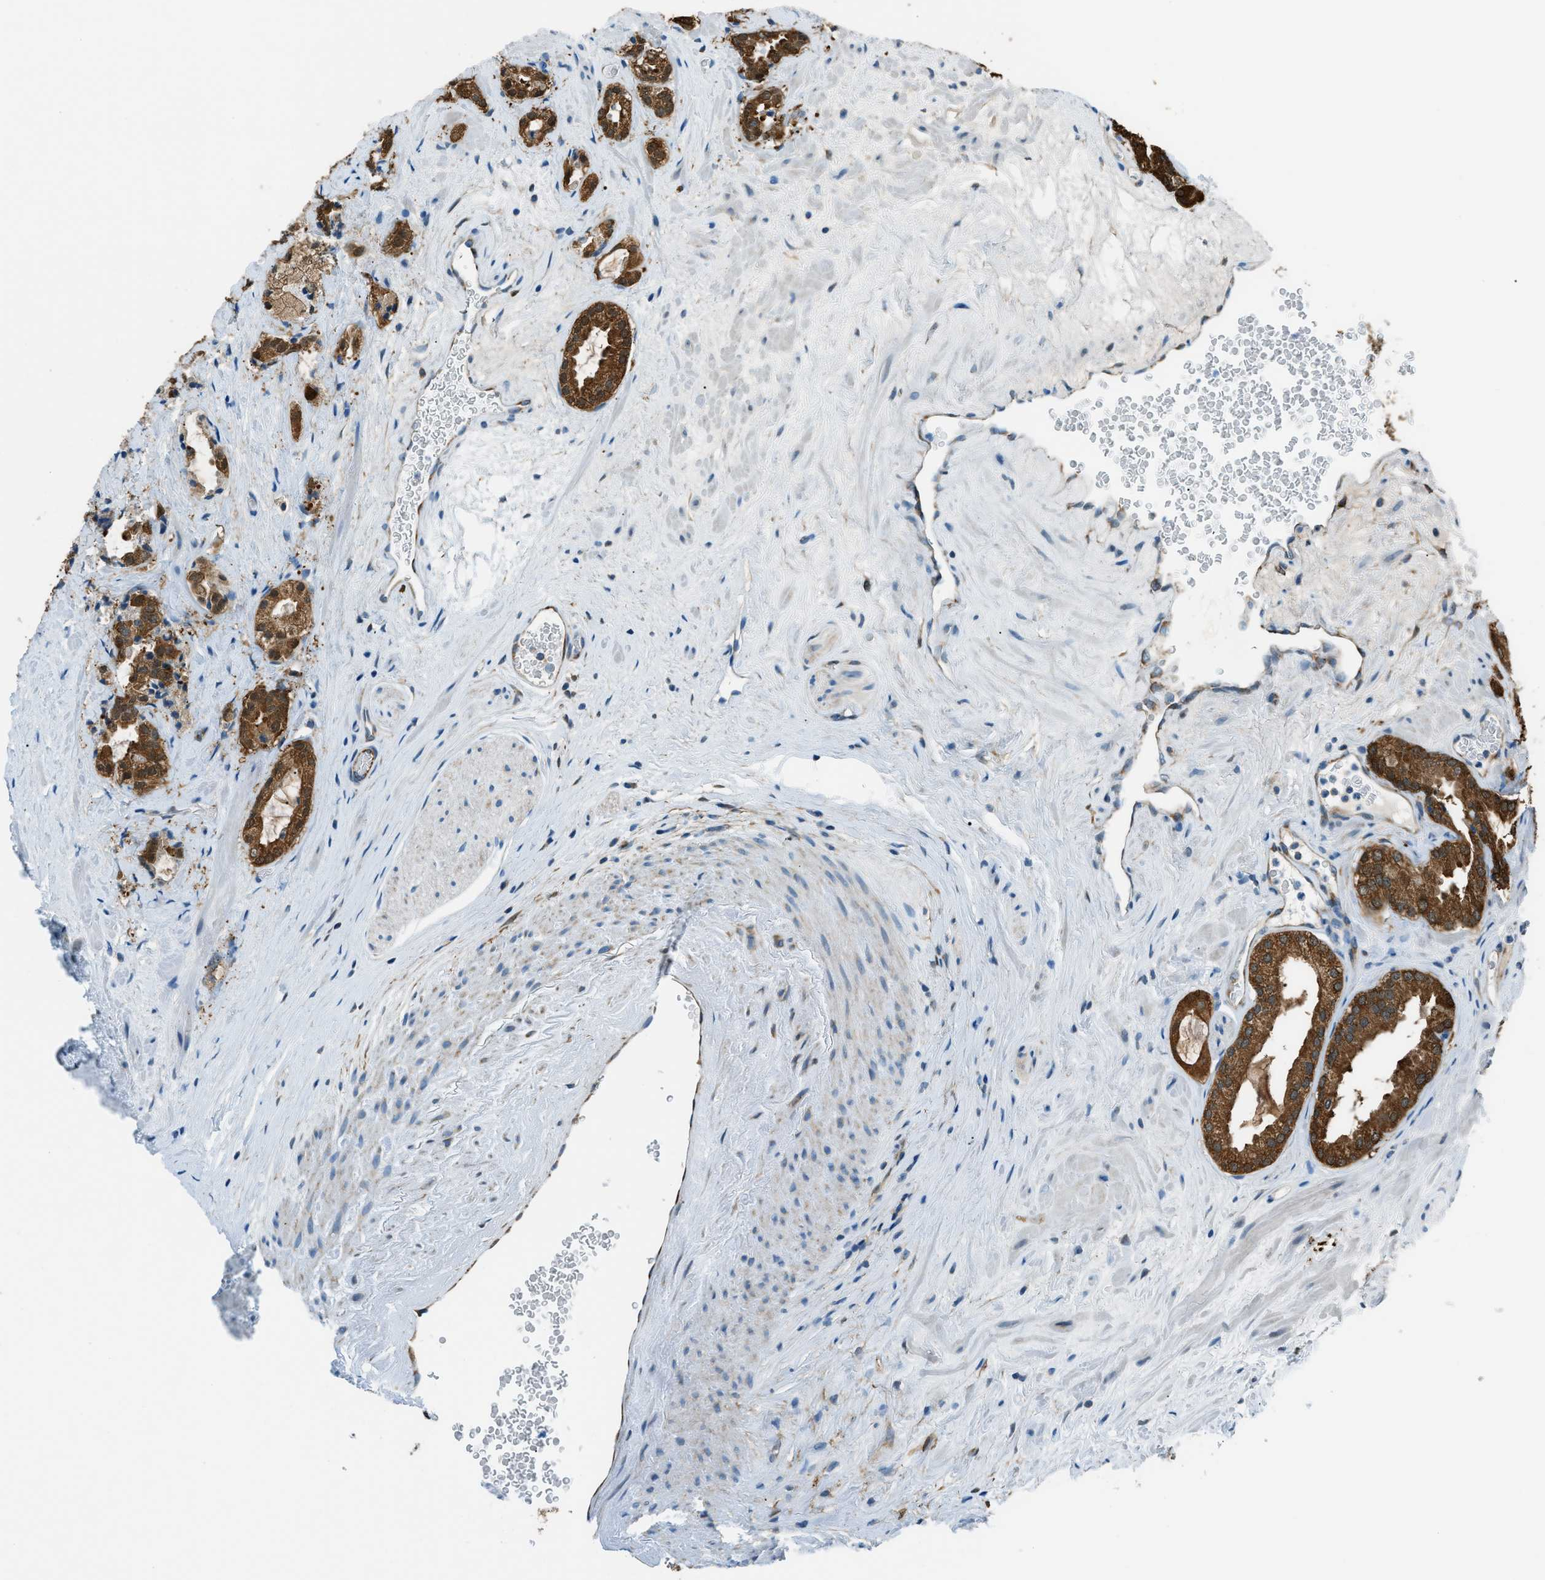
{"staining": {"intensity": "moderate", "quantity": ">75%", "location": "cytoplasmic/membranous"}, "tissue": "prostate cancer", "cell_type": "Tumor cells", "image_type": "cancer", "snomed": [{"axis": "morphology", "description": "Adenocarcinoma, High grade"}, {"axis": "topography", "description": "Prostate"}], "caption": "Moderate cytoplasmic/membranous staining for a protein is appreciated in about >75% of tumor cells of prostate cancer (high-grade adenocarcinoma) using IHC.", "gene": "PIGG", "patient": {"sex": "male", "age": 64}}